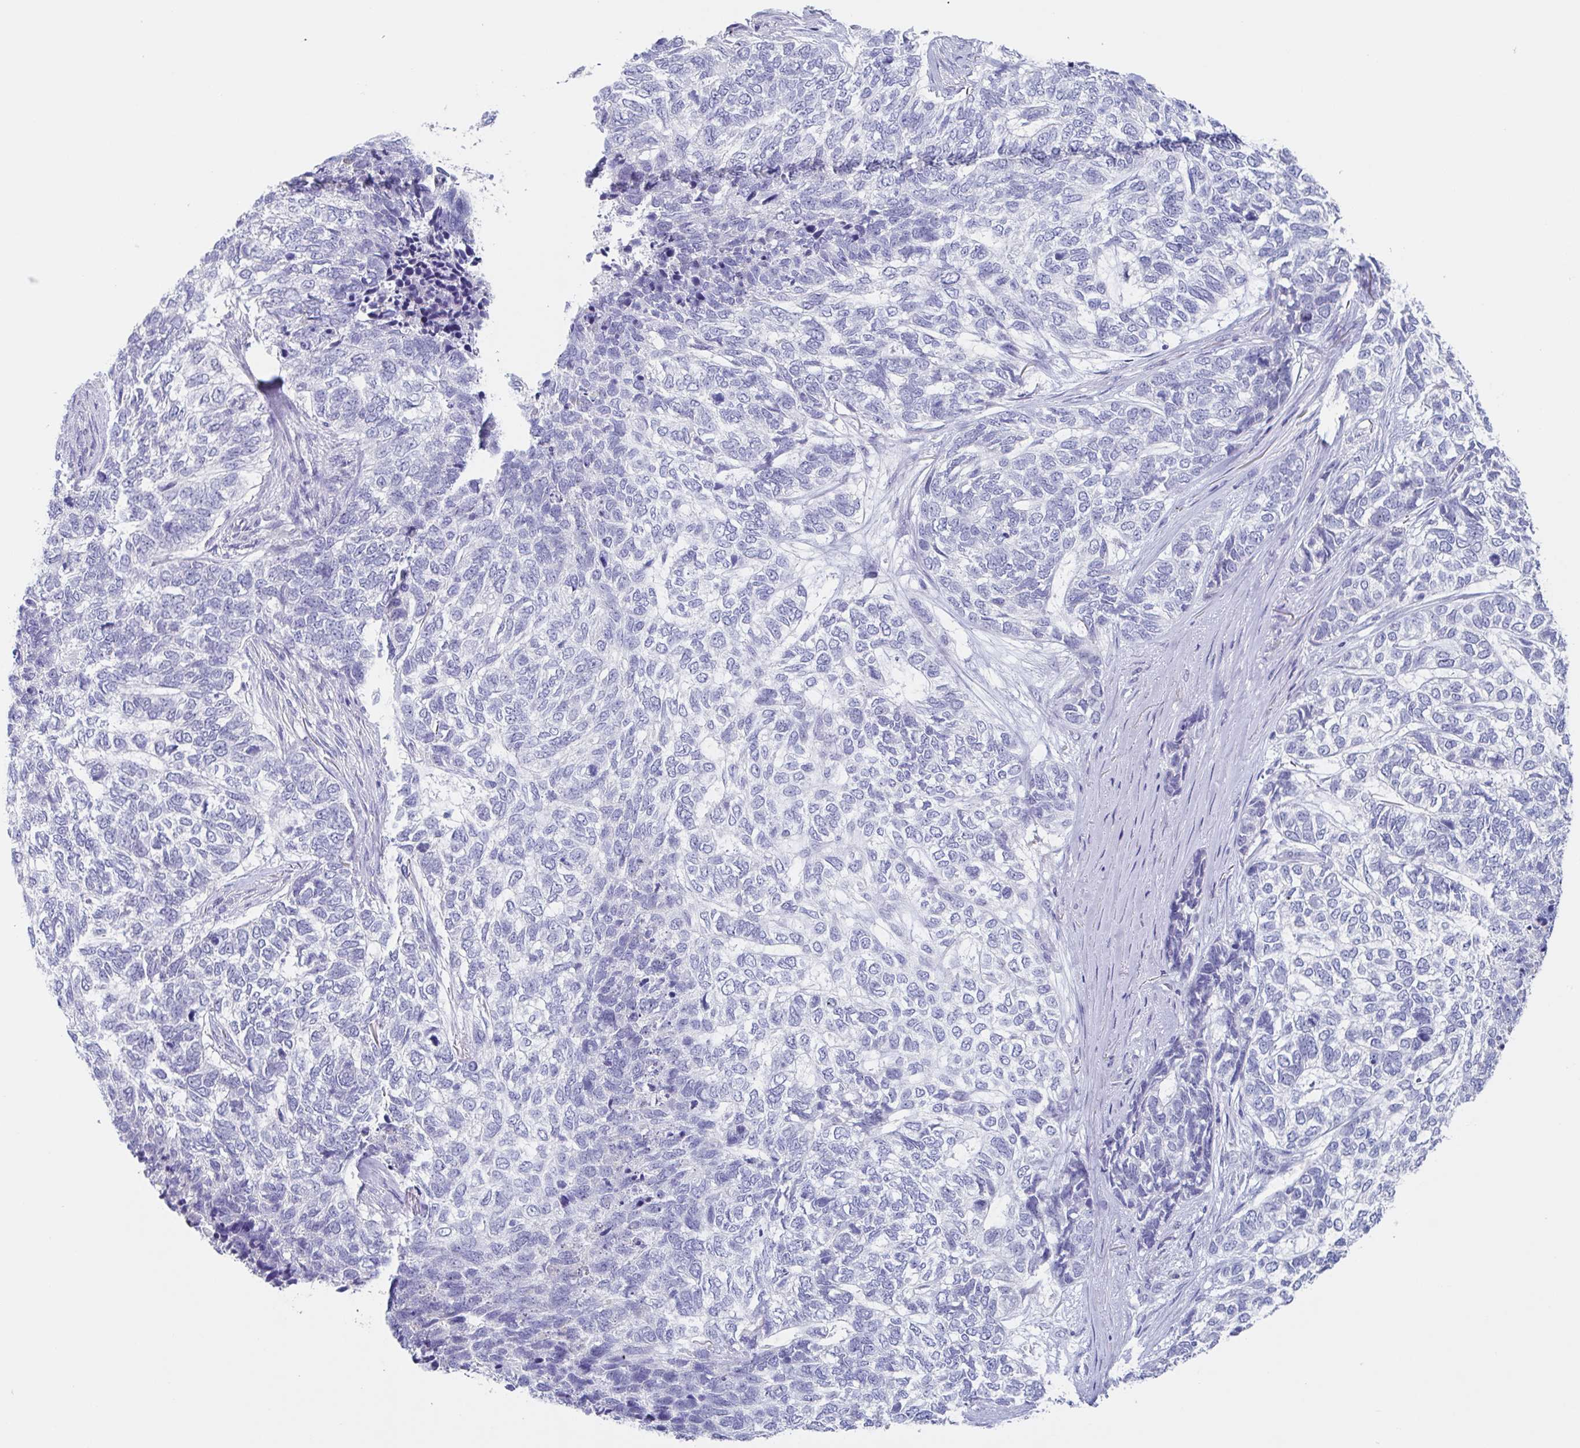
{"staining": {"intensity": "negative", "quantity": "none", "location": "none"}, "tissue": "skin cancer", "cell_type": "Tumor cells", "image_type": "cancer", "snomed": [{"axis": "morphology", "description": "Basal cell carcinoma"}, {"axis": "topography", "description": "Skin"}], "caption": "The micrograph shows no staining of tumor cells in basal cell carcinoma (skin).", "gene": "NOXRED1", "patient": {"sex": "female", "age": 65}}